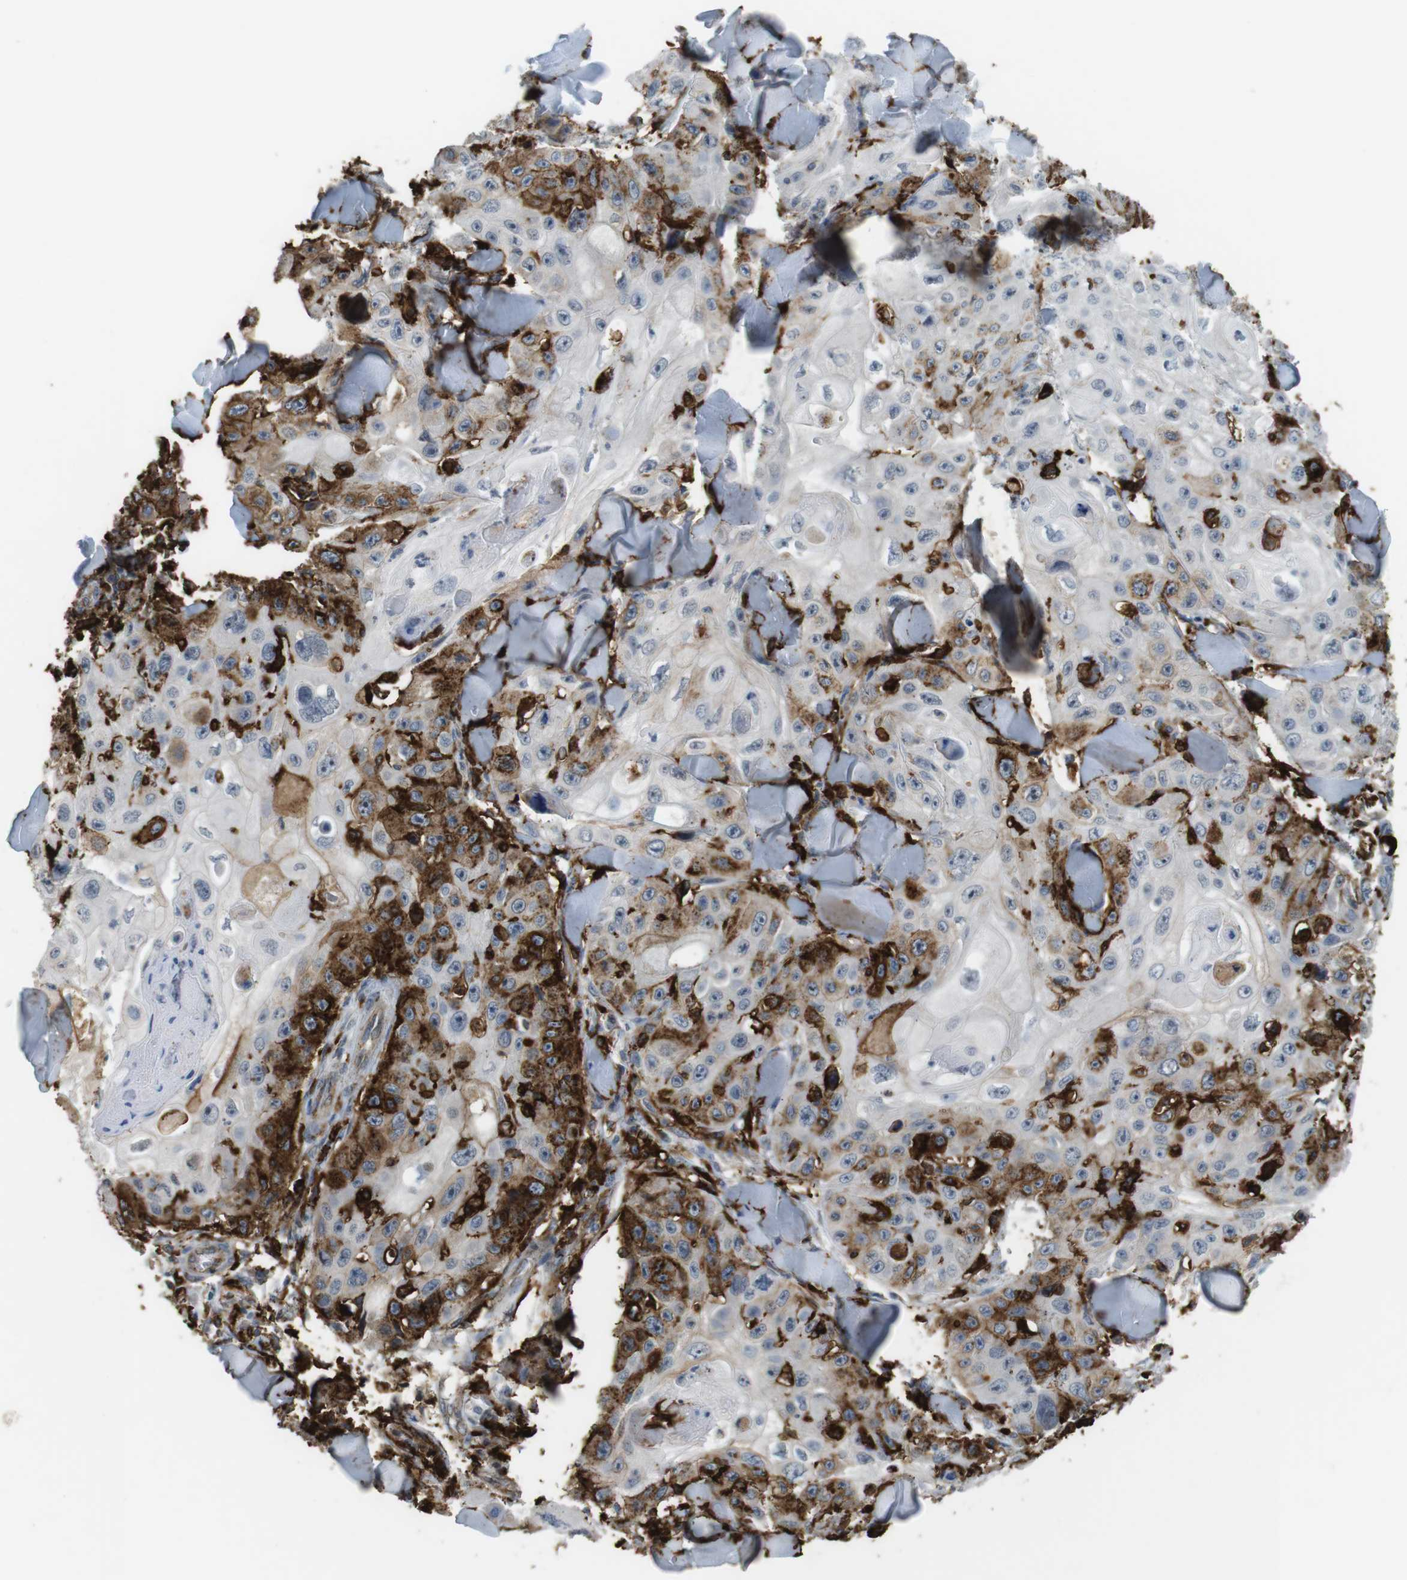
{"staining": {"intensity": "moderate", "quantity": "25%-75%", "location": "cytoplasmic/membranous"}, "tissue": "skin cancer", "cell_type": "Tumor cells", "image_type": "cancer", "snomed": [{"axis": "morphology", "description": "Squamous cell carcinoma, NOS"}, {"axis": "topography", "description": "Skin"}], "caption": "The histopathology image exhibits immunohistochemical staining of squamous cell carcinoma (skin). There is moderate cytoplasmic/membranous expression is seen in approximately 25%-75% of tumor cells. The staining was performed using DAB, with brown indicating positive protein expression. Nuclei are stained blue with hematoxylin.", "gene": "HLA-DRA", "patient": {"sex": "male", "age": 86}}